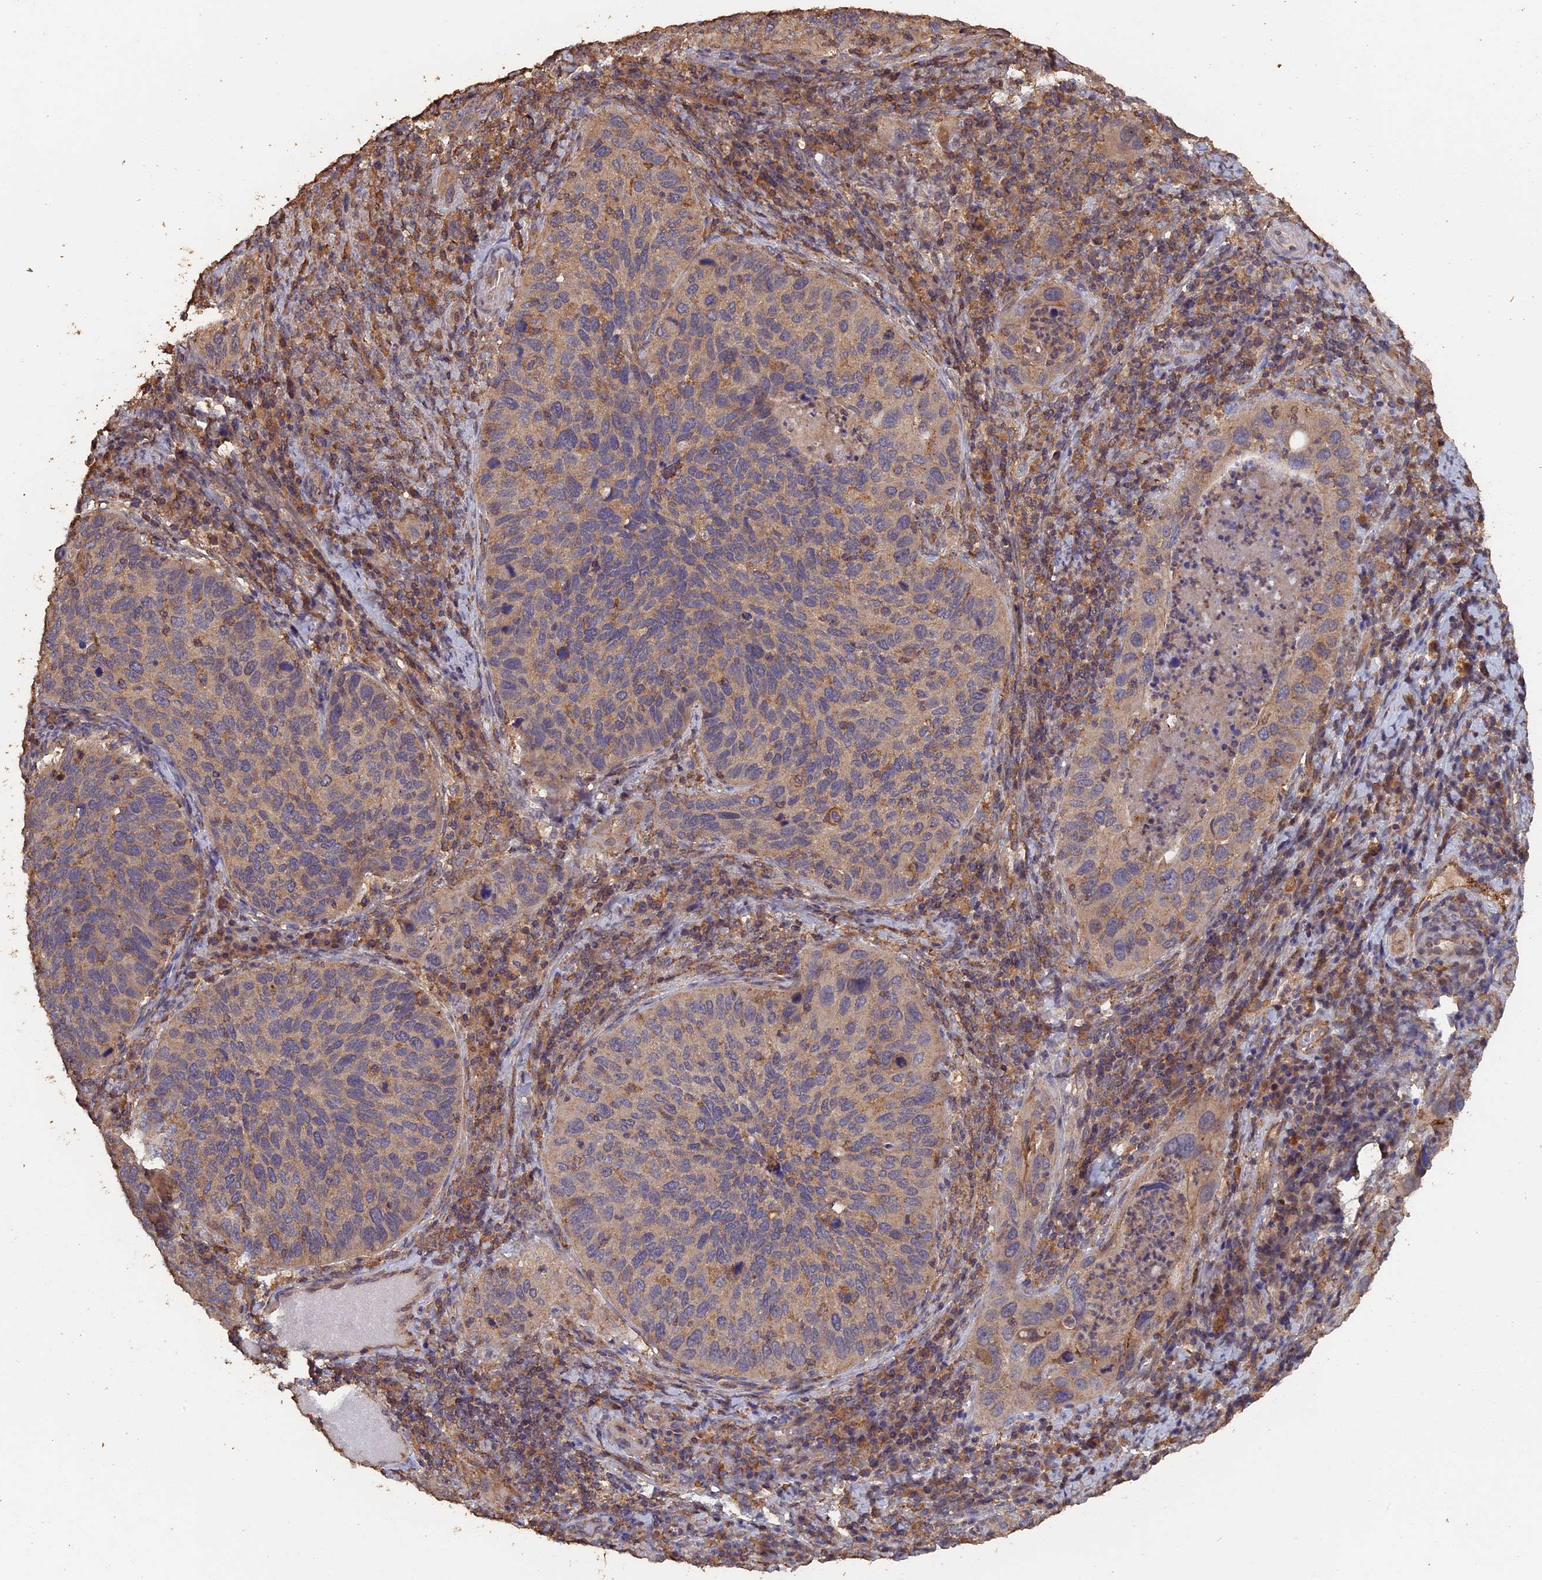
{"staining": {"intensity": "negative", "quantity": "none", "location": "none"}, "tissue": "cervical cancer", "cell_type": "Tumor cells", "image_type": "cancer", "snomed": [{"axis": "morphology", "description": "Squamous cell carcinoma, NOS"}, {"axis": "topography", "description": "Cervix"}], "caption": "Immunohistochemical staining of cervical cancer shows no significant expression in tumor cells. (DAB (3,3'-diaminobenzidine) immunohistochemistry (IHC) with hematoxylin counter stain).", "gene": "PIGQ", "patient": {"sex": "female", "age": 38}}